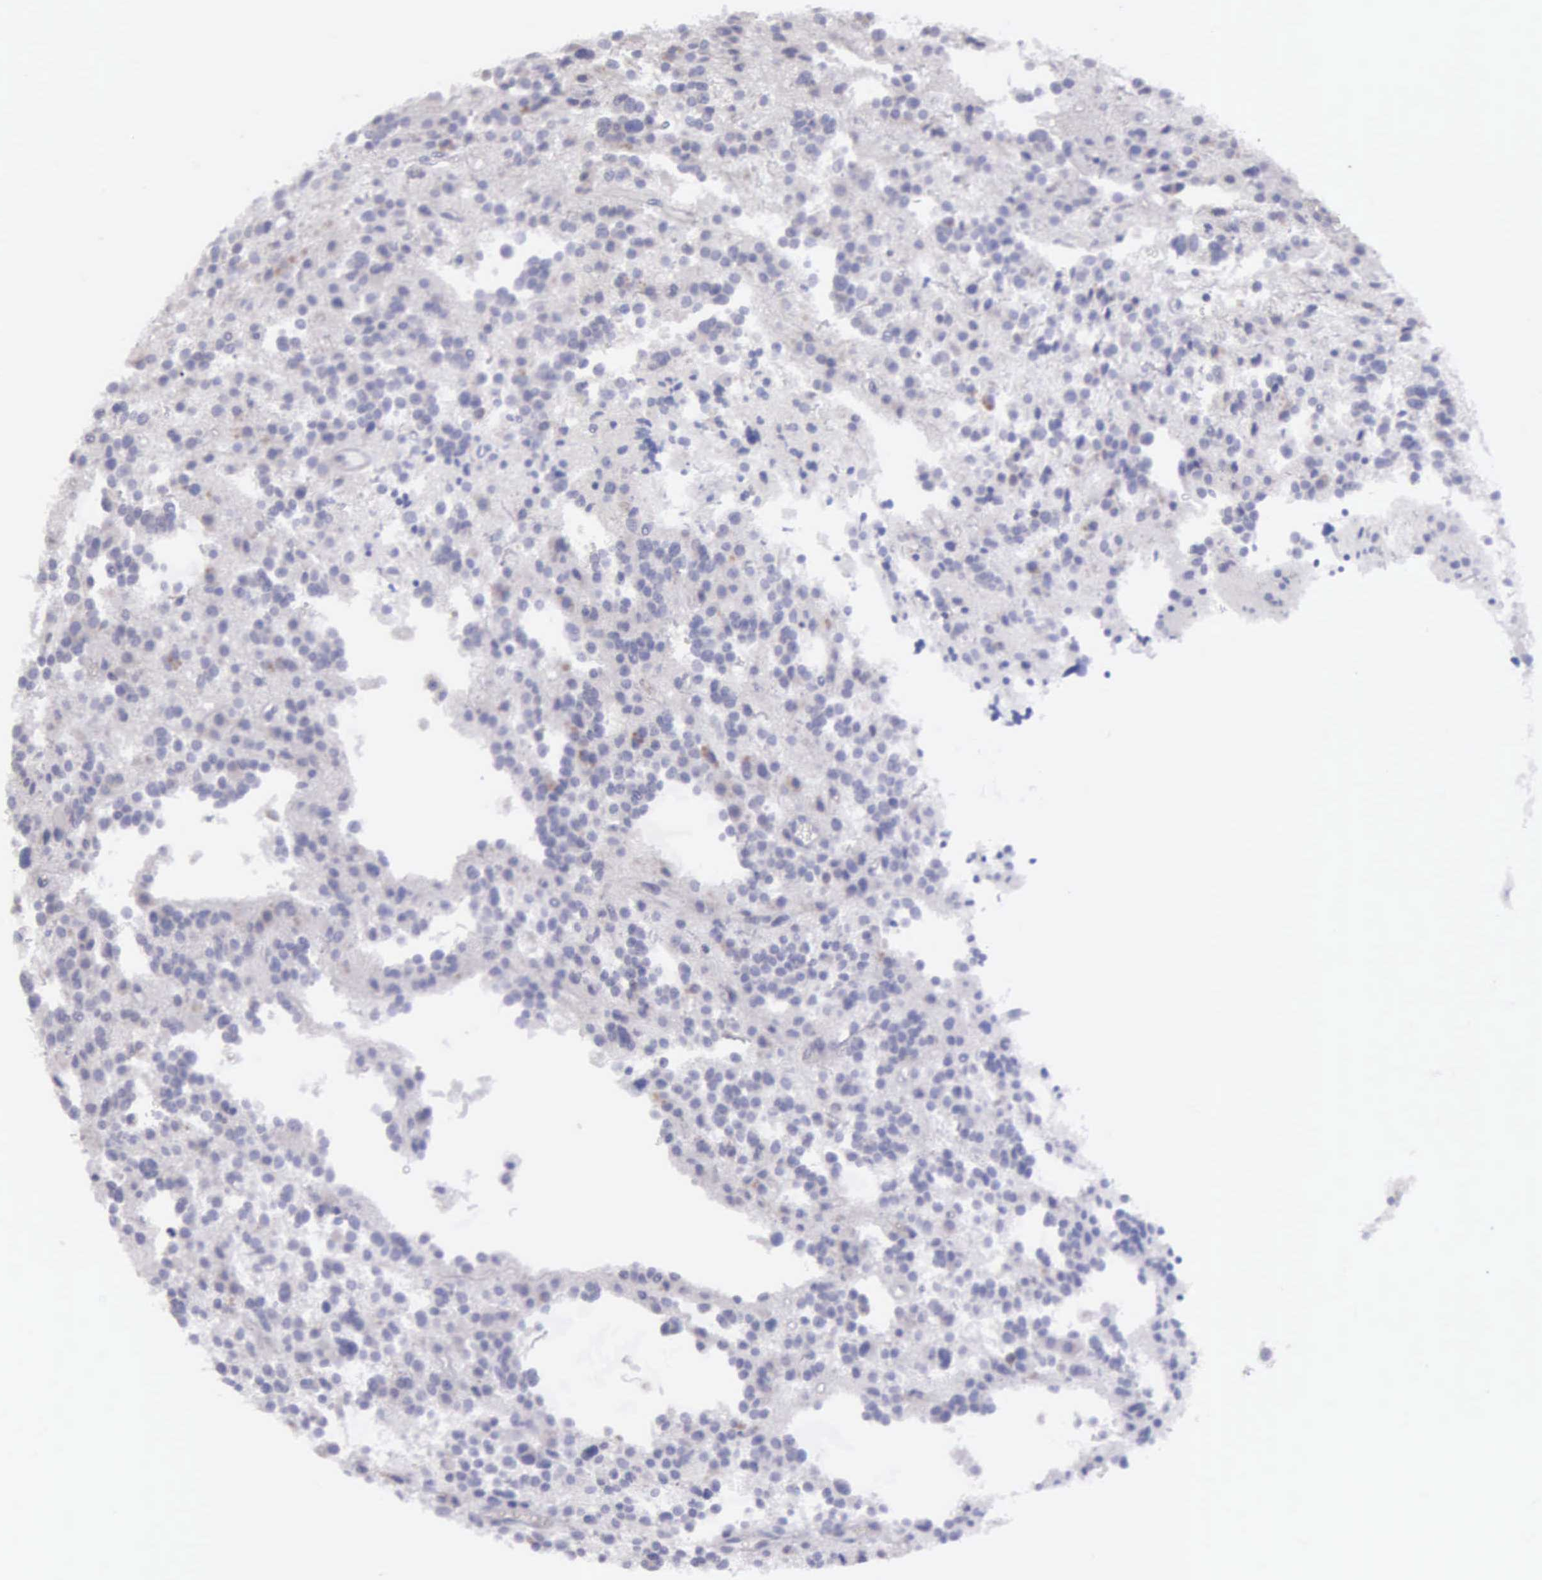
{"staining": {"intensity": "negative", "quantity": "none", "location": "none"}, "tissue": "glioma", "cell_type": "Tumor cells", "image_type": "cancer", "snomed": [{"axis": "morphology", "description": "Glioma, malignant, Low grade"}, {"axis": "topography", "description": "Brain"}], "caption": "The photomicrograph displays no significant expression in tumor cells of malignant glioma (low-grade).", "gene": "TYRP1", "patient": {"sex": "female", "age": 36}}